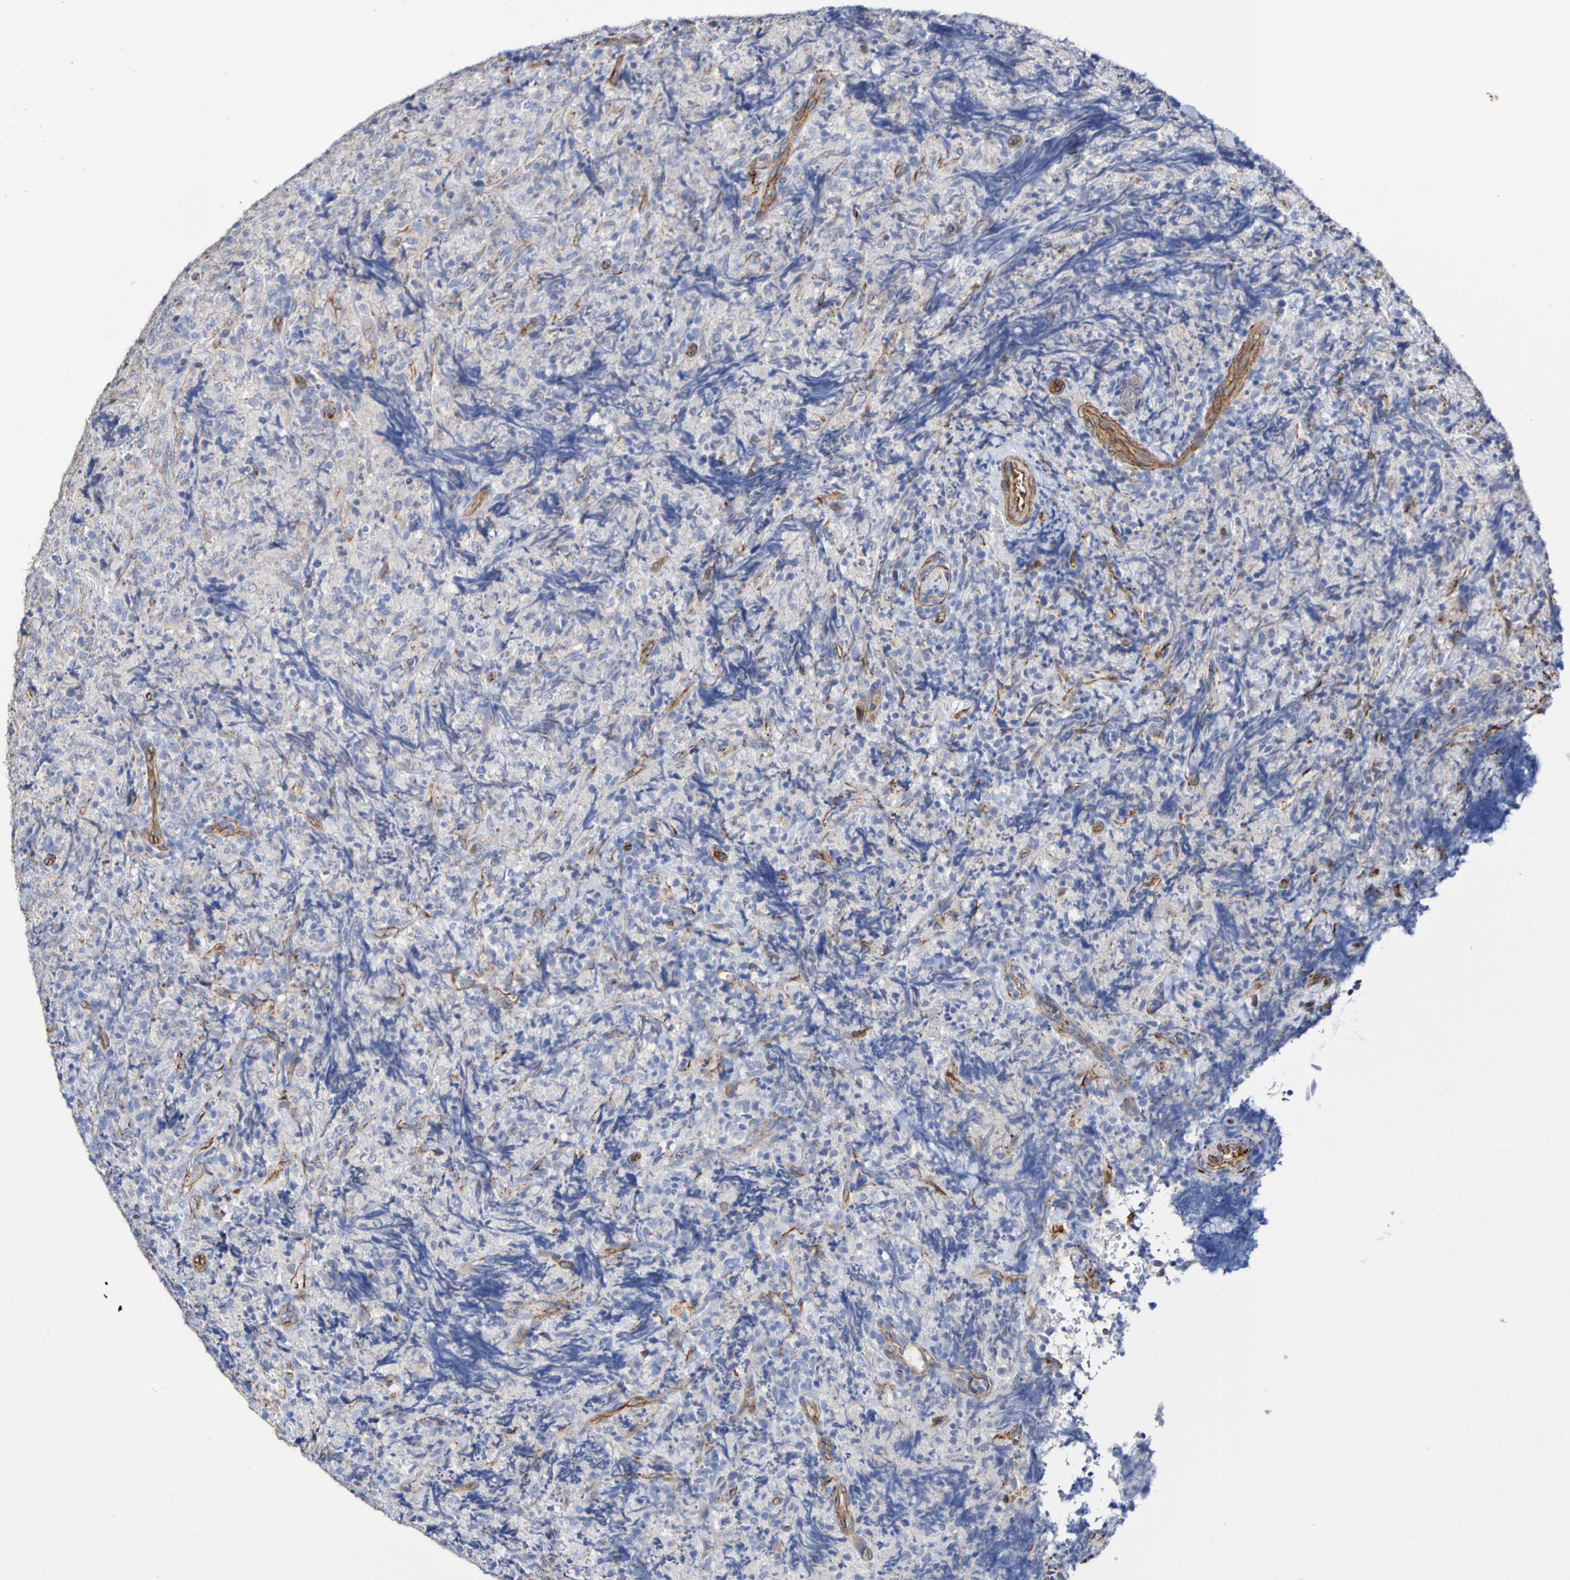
{"staining": {"intensity": "weak", "quantity": "<25%", "location": "cytoplasmic/membranous"}, "tissue": "lymphoma", "cell_type": "Tumor cells", "image_type": "cancer", "snomed": [{"axis": "morphology", "description": "Malignant lymphoma, non-Hodgkin's type, High grade"}, {"axis": "topography", "description": "Tonsil"}], "caption": "Tumor cells show no significant positivity in high-grade malignant lymphoma, non-Hodgkin's type.", "gene": "ELMOD3", "patient": {"sex": "female", "age": 36}}